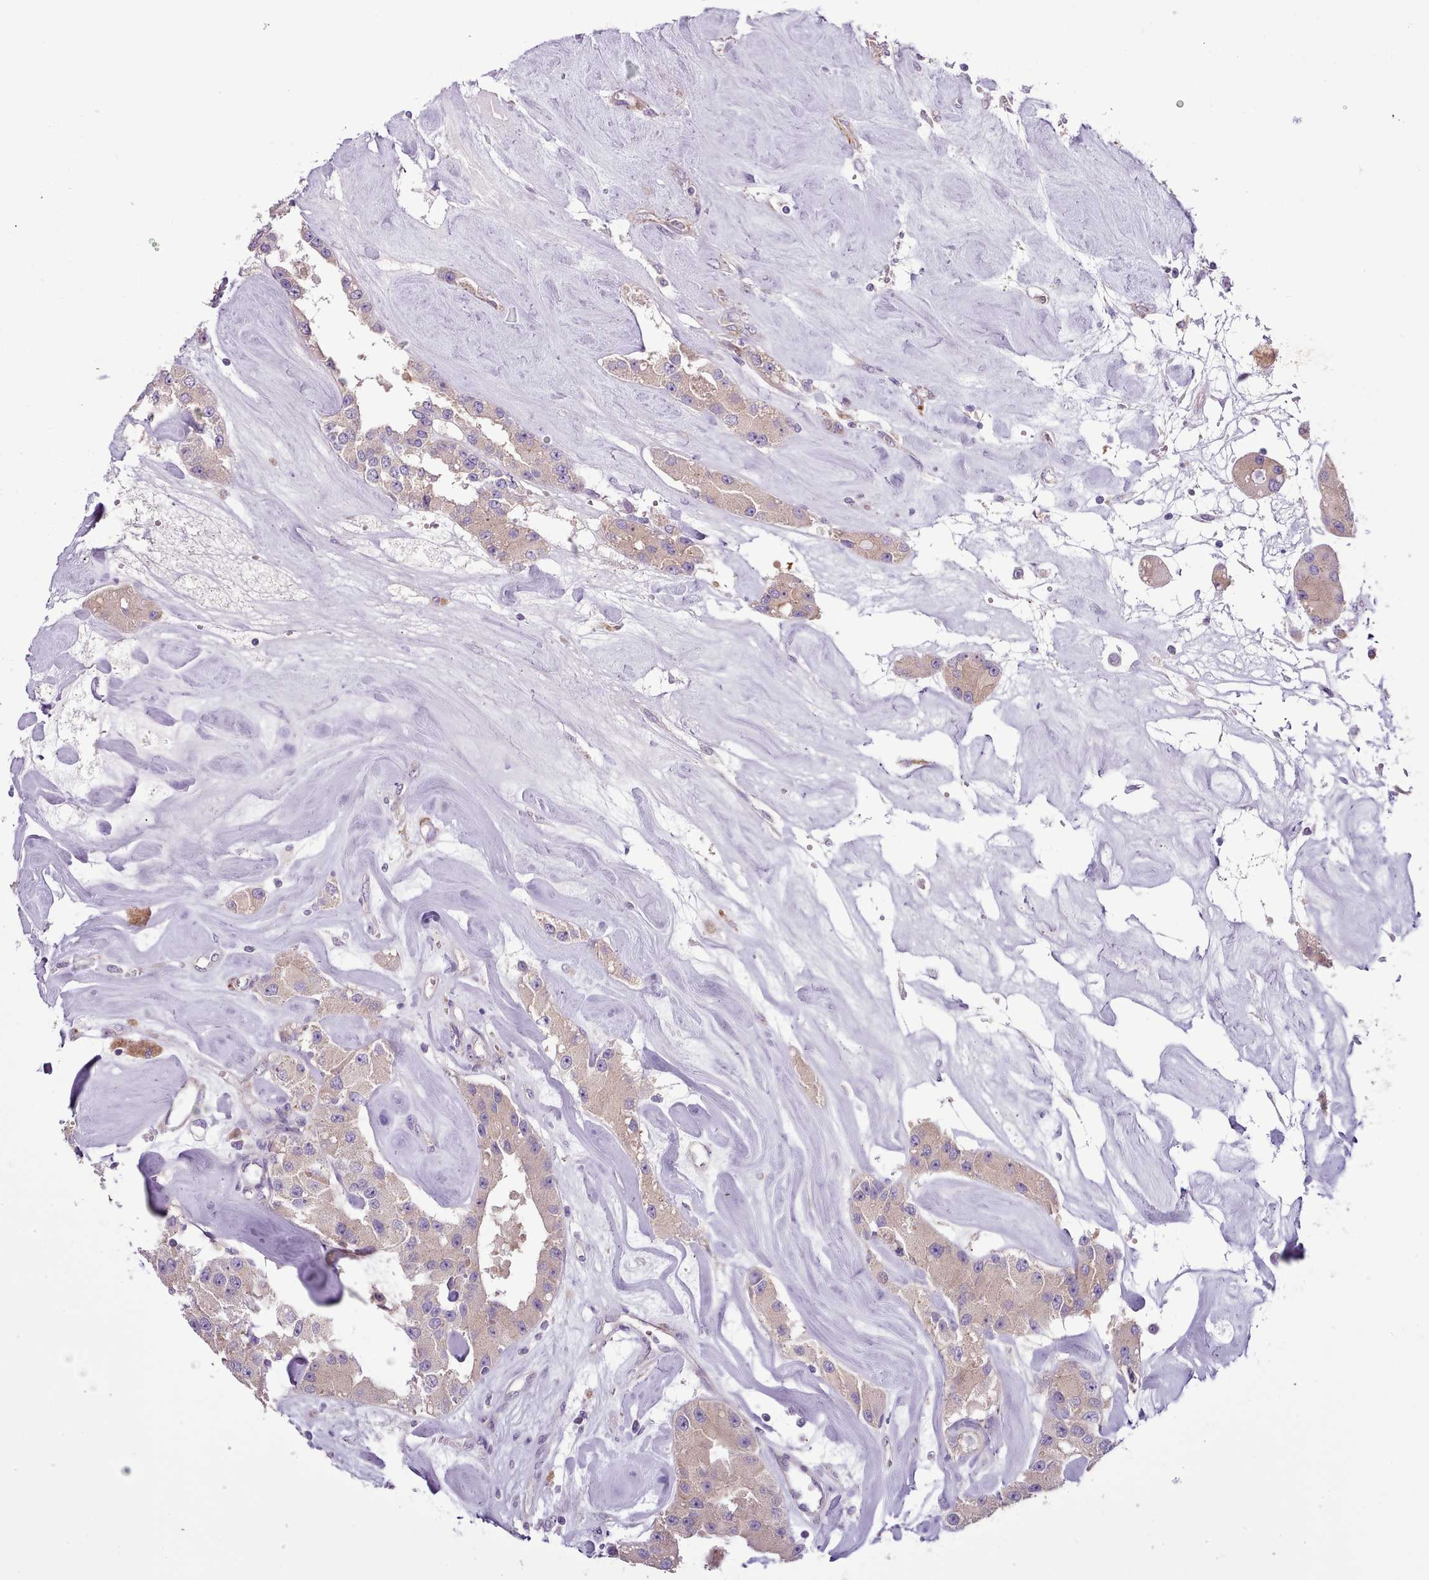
{"staining": {"intensity": "weak", "quantity": ">75%", "location": "cytoplasmic/membranous"}, "tissue": "carcinoid", "cell_type": "Tumor cells", "image_type": "cancer", "snomed": [{"axis": "morphology", "description": "Carcinoid, malignant, NOS"}, {"axis": "topography", "description": "Pancreas"}], "caption": "A histopathology image of malignant carcinoid stained for a protein exhibits weak cytoplasmic/membranous brown staining in tumor cells.", "gene": "SETX", "patient": {"sex": "male", "age": 41}}